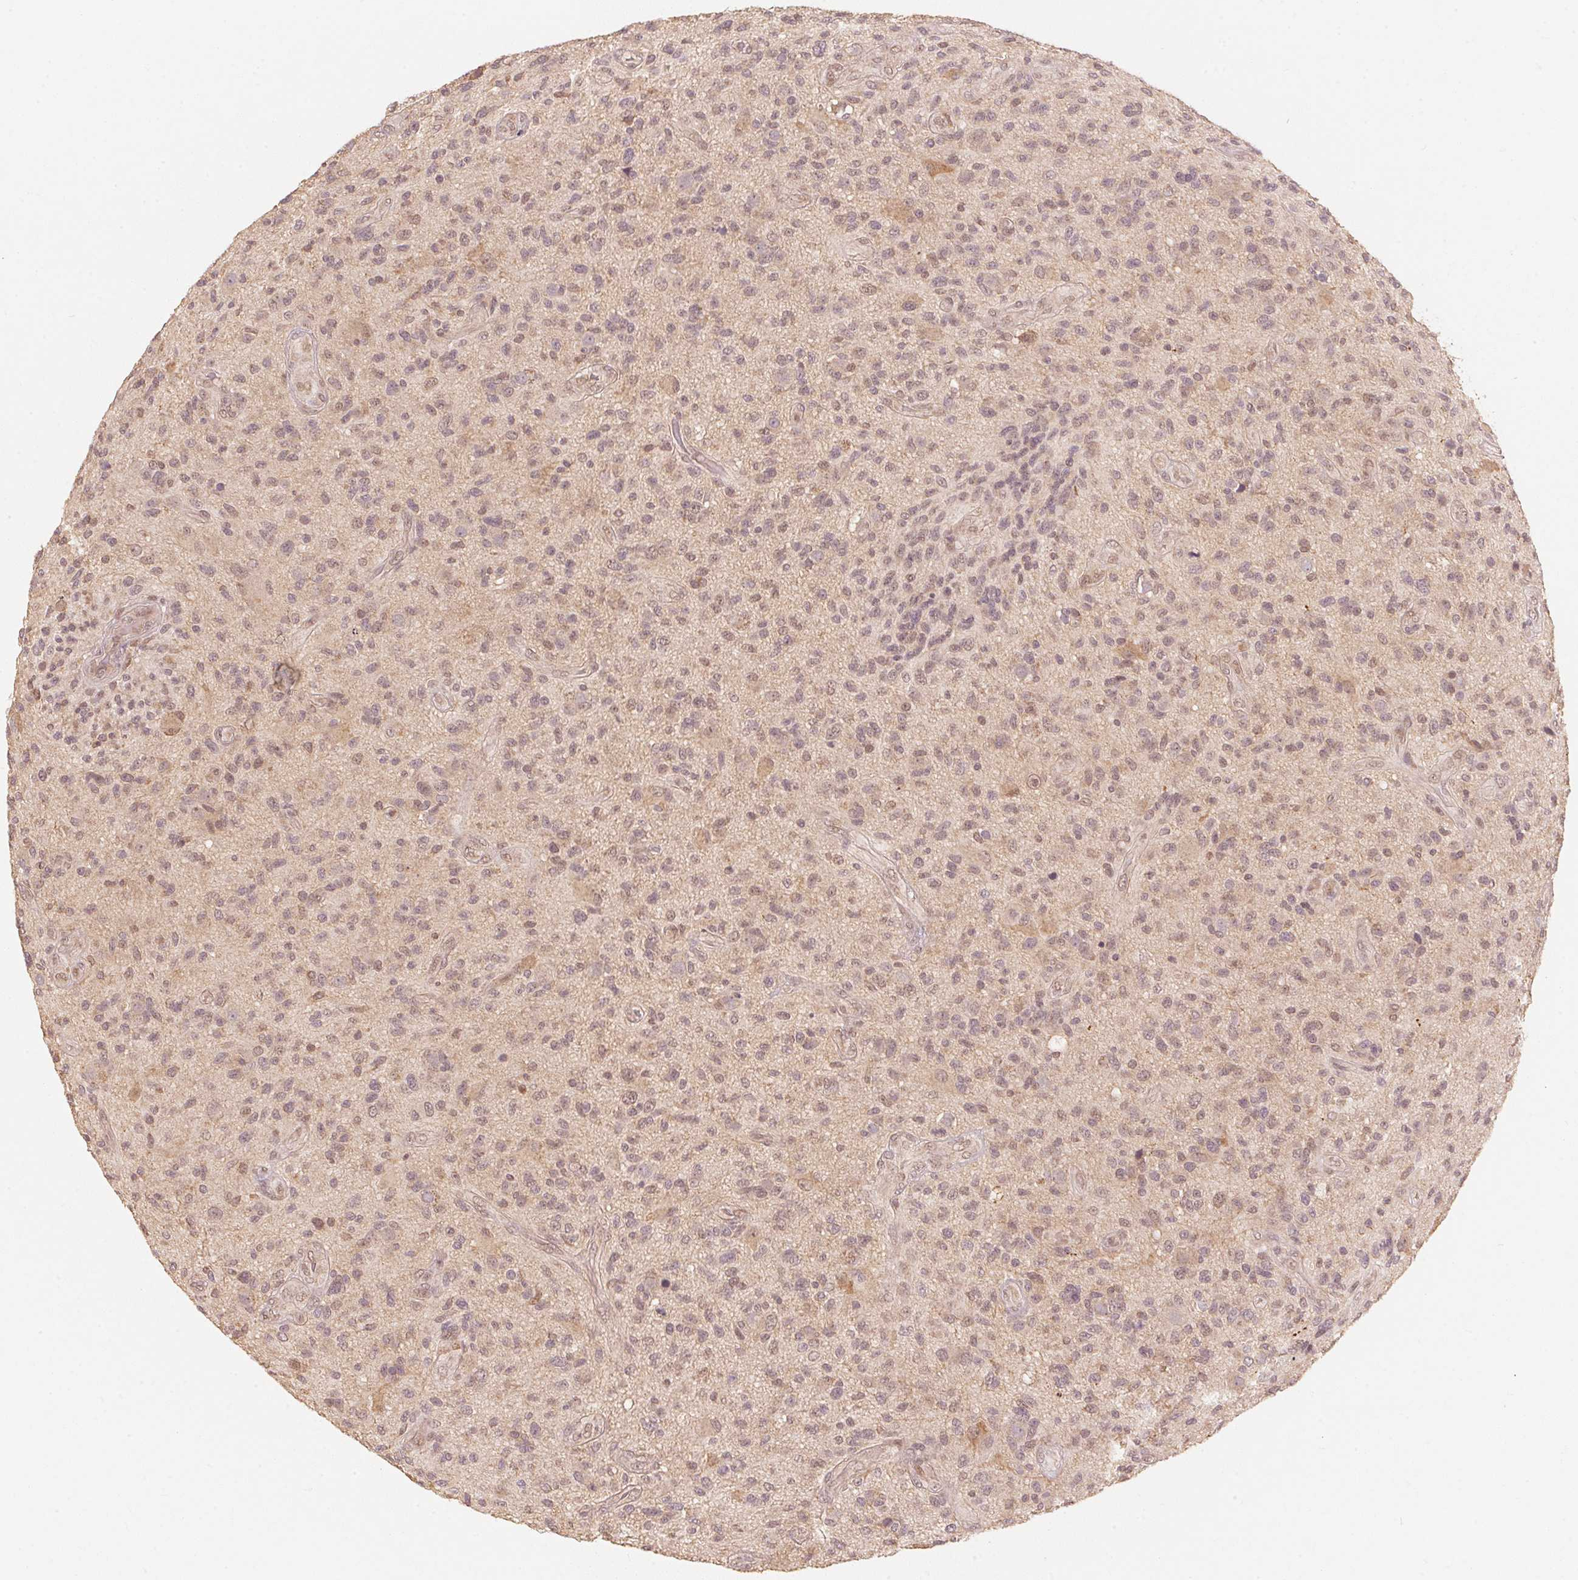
{"staining": {"intensity": "weak", "quantity": "25%-75%", "location": "nuclear"}, "tissue": "glioma", "cell_type": "Tumor cells", "image_type": "cancer", "snomed": [{"axis": "morphology", "description": "Glioma, malignant, High grade"}, {"axis": "topography", "description": "Brain"}], "caption": "An immunohistochemistry (IHC) image of tumor tissue is shown. Protein staining in brown highlights weak nuclear positivity in glioma within tumor cells.", "gene": "C2orf73", "patient": {"sex": "male", "age": 47}}